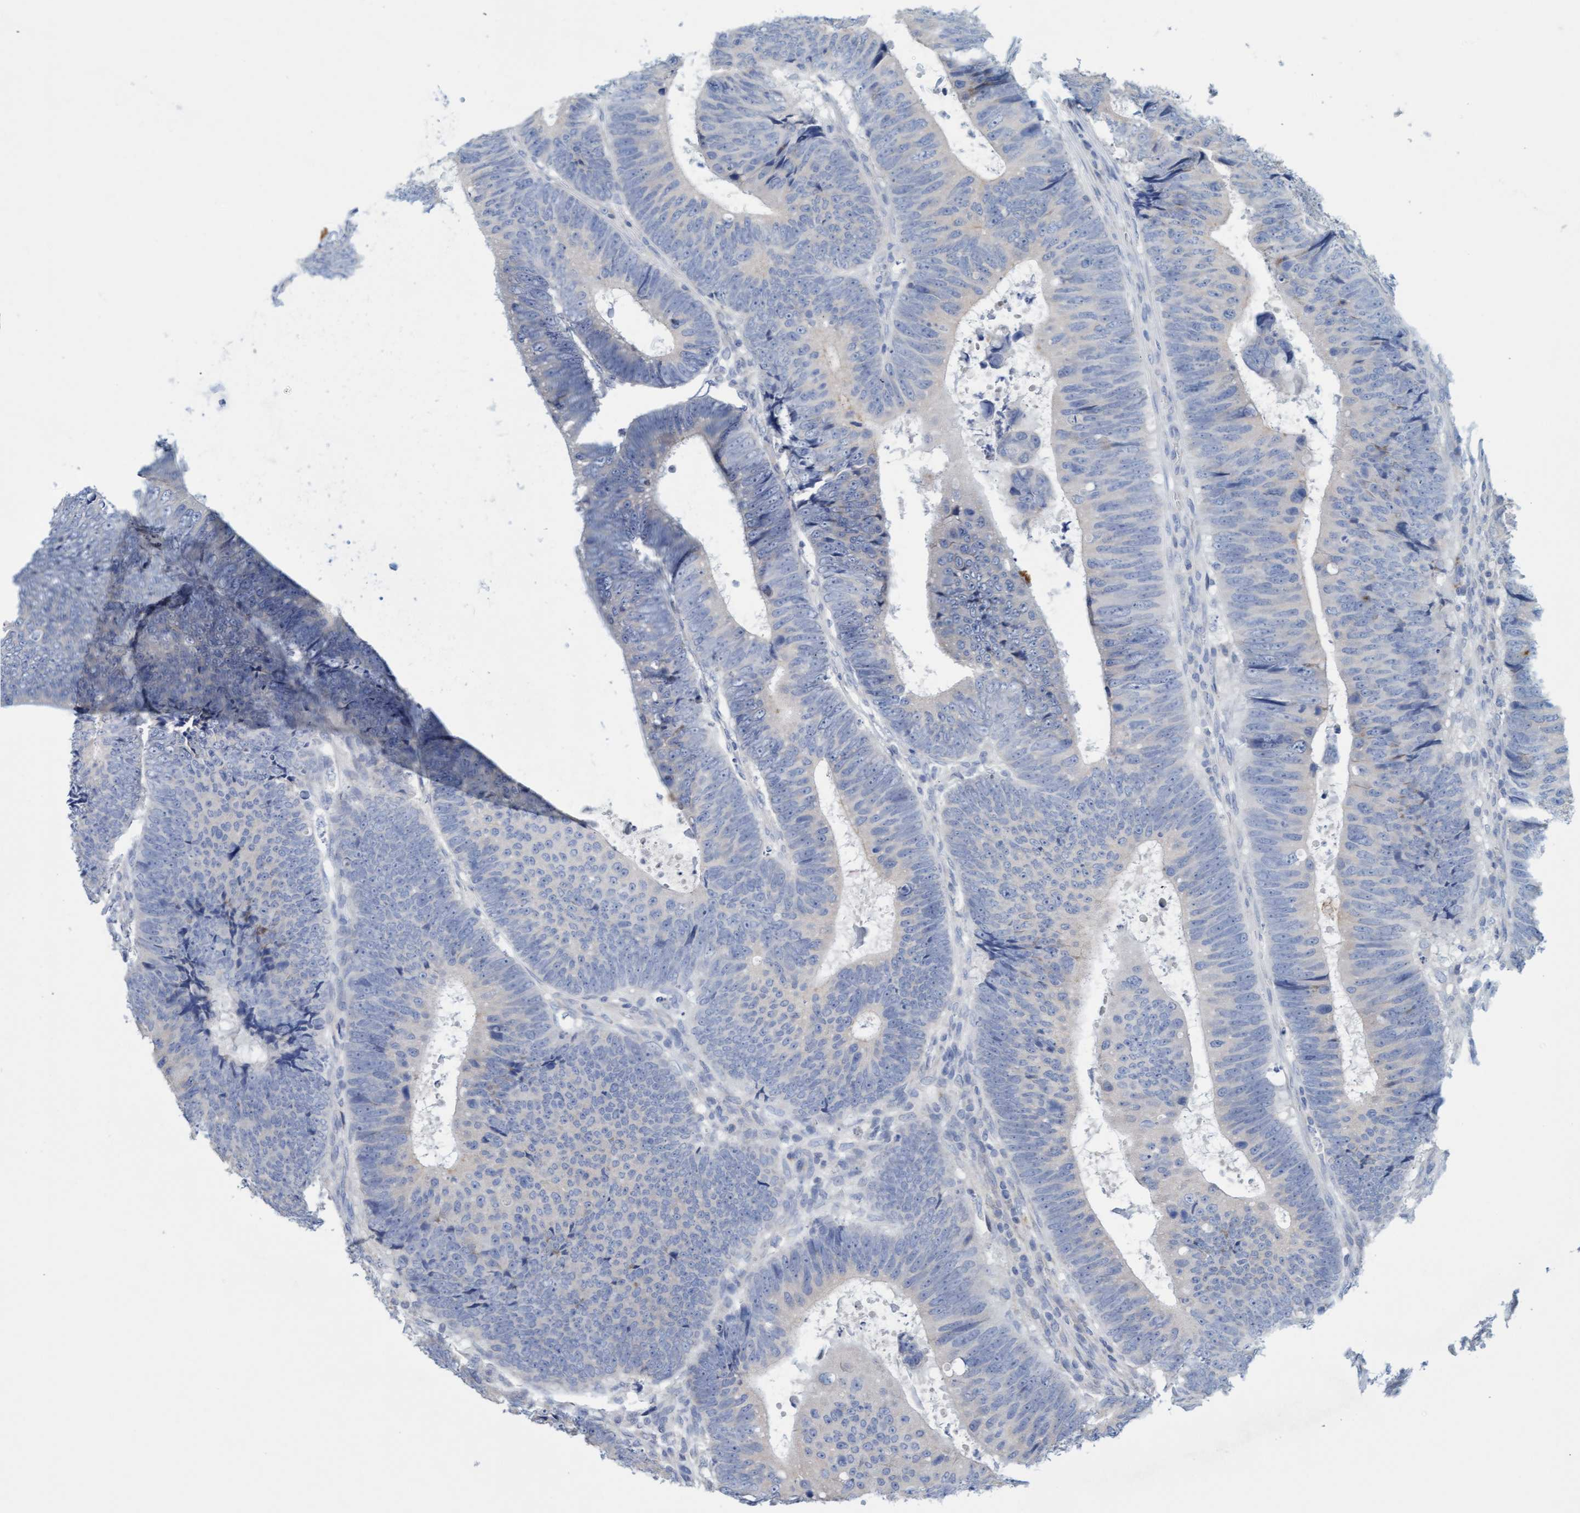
{"staining": {"intensity": "negative", "quantity": "none", "location": "none"}, "tissue": "colorectal cancer", "cell_type": "Tumor cells", "image_type": "cancer", "snomed": [{"axis": "morphology", "description": "Adenocarcinoma, NOS"}, {"axis": "topography", "description": "Colon"}], "caption": "Immunohistochemical staining of colorectal adenocarcinoma reveals no significant staining in tumor cells. (Stains: DAB immunohistochemistry with hematoxylin counter stain, Microscopy: brightfield microscopy at high magnification).", "gene": "SLC28A3", "patient": {"sex": "male", "age": 56}}